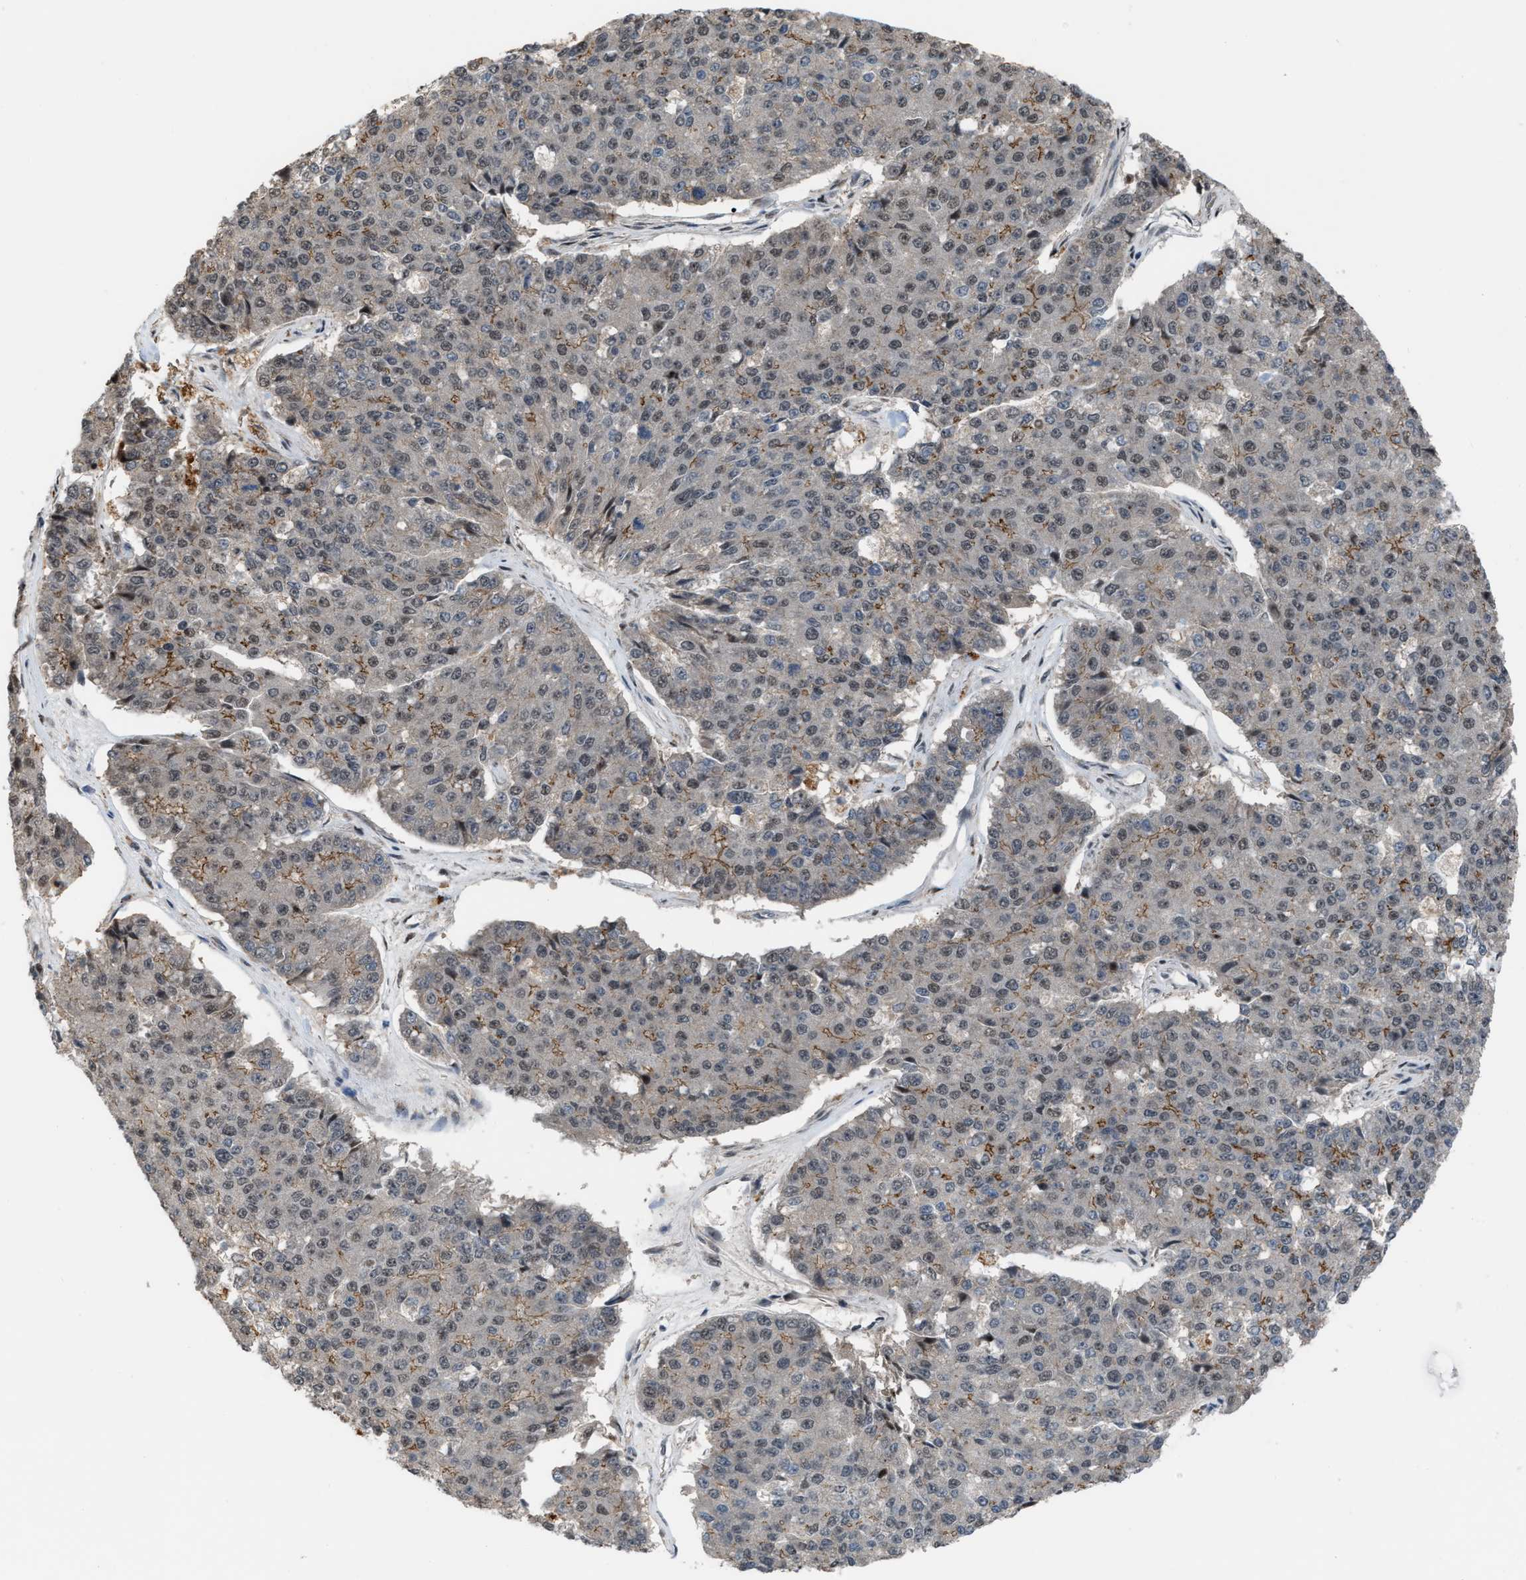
{"staining": {"intensity": "weak", "quantity": "25%-75%", "location": "cytoplasmic/membranous,nuclear"}, "tissue": "pancreatic cancer", "cell_type": "Tumor cells", "image_type": "cancer", "snomed": [{"axis": "morphology", "description": "Adenocarcinoma, NOS"}, {"axis": "topography", "description": "Pancreas"}], "caption": "DAB immunohistochemical staining of adenocarcinoma (pancreatic) shows weak cytoplasmic/membranous and nuclear protein staining in approximately 25%-75% of tumor cells. Using DAB (brown) and hematoxylin (blue) stains, captured at high magnification using brightfield microscopy.", "gene": "RFFL", "patient": {"sex": "male", "age": 50}}